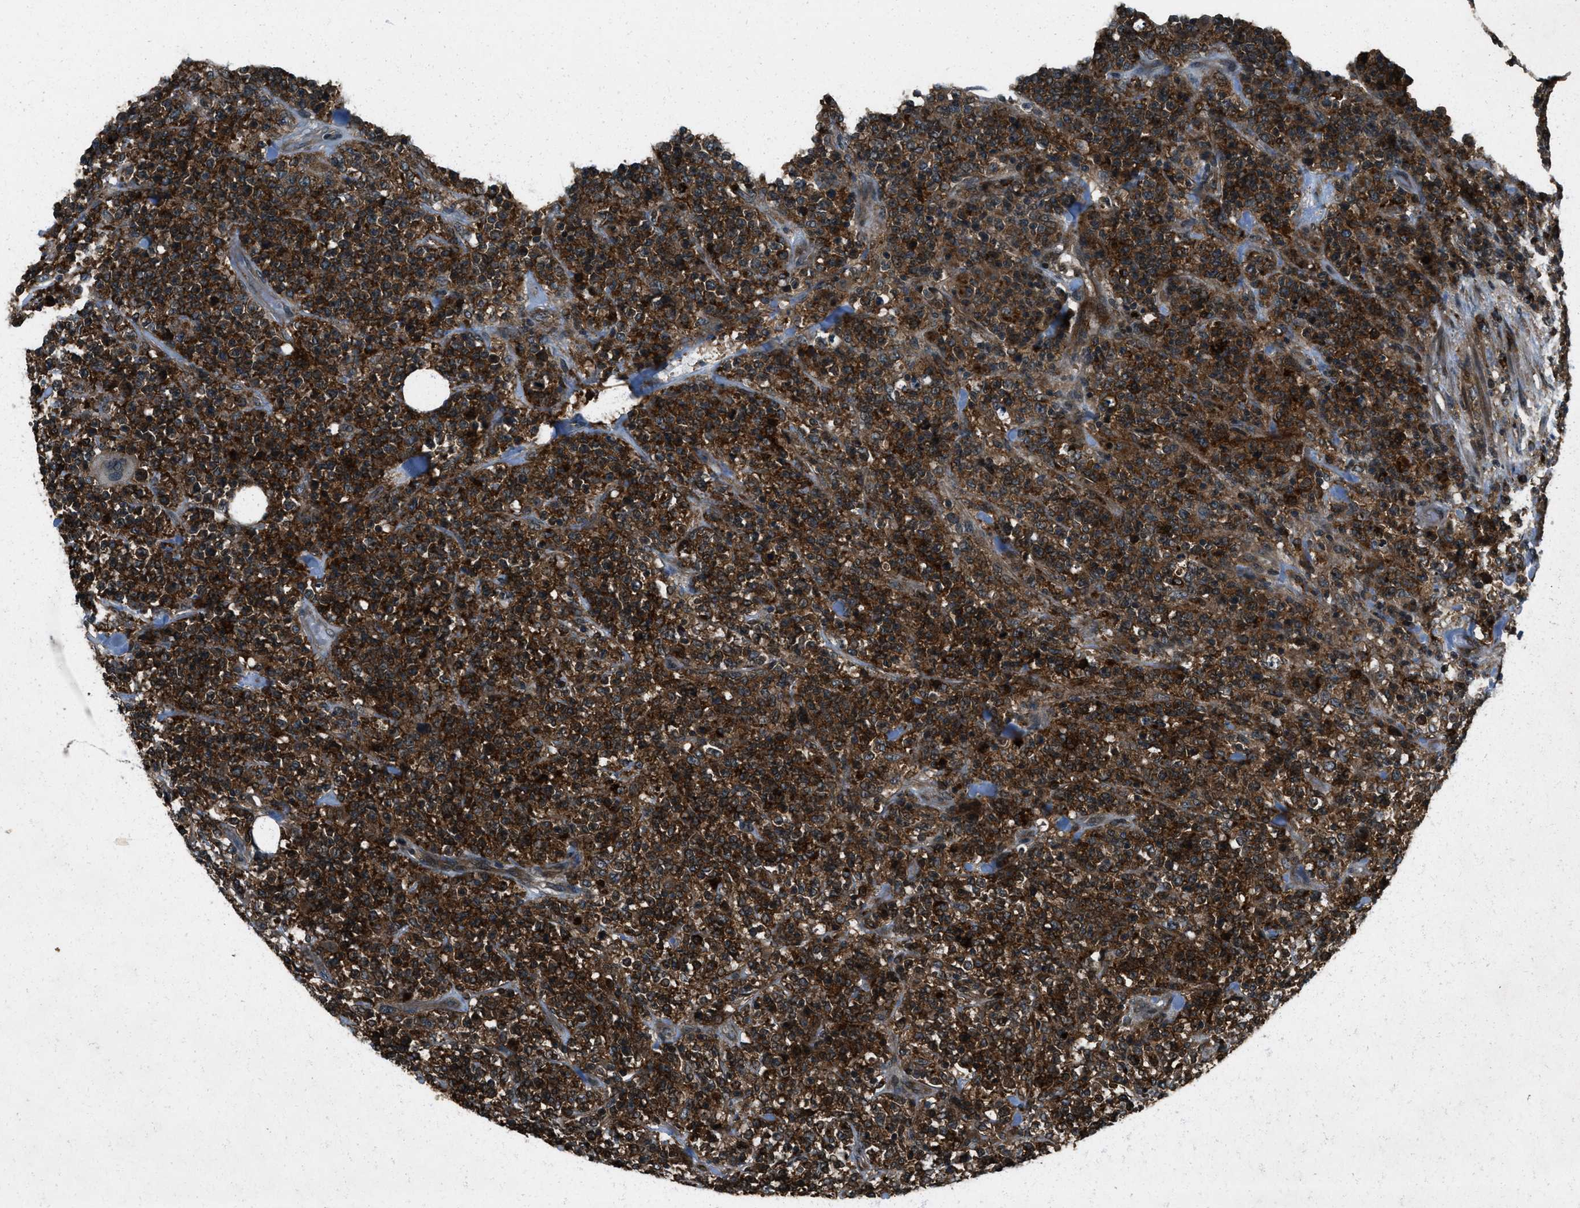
{"staining": {"intensity": "strong", "quantity": ">75%", "location": "cytoplasmic/membranous"}, "tissue": "lymphoma", "cell_type": "Tumor cells", "image_type": "cancer", "snomed": [{"axis": "morphology", "description": "Malignant lymphoma, non-Hodgkin's type, High grade"}, {"axis": "topography", "description": "Soft tissue"}], "caption": "DAB (3,3'-diaminobenzidine) immunohistochemical staining of human lymphoma displays strong cytoplasmic/membranous protein staining in about >75% of tumor cells.", "gene": "EPSTI1", "patient": {"sex": "male", "age": 18}}